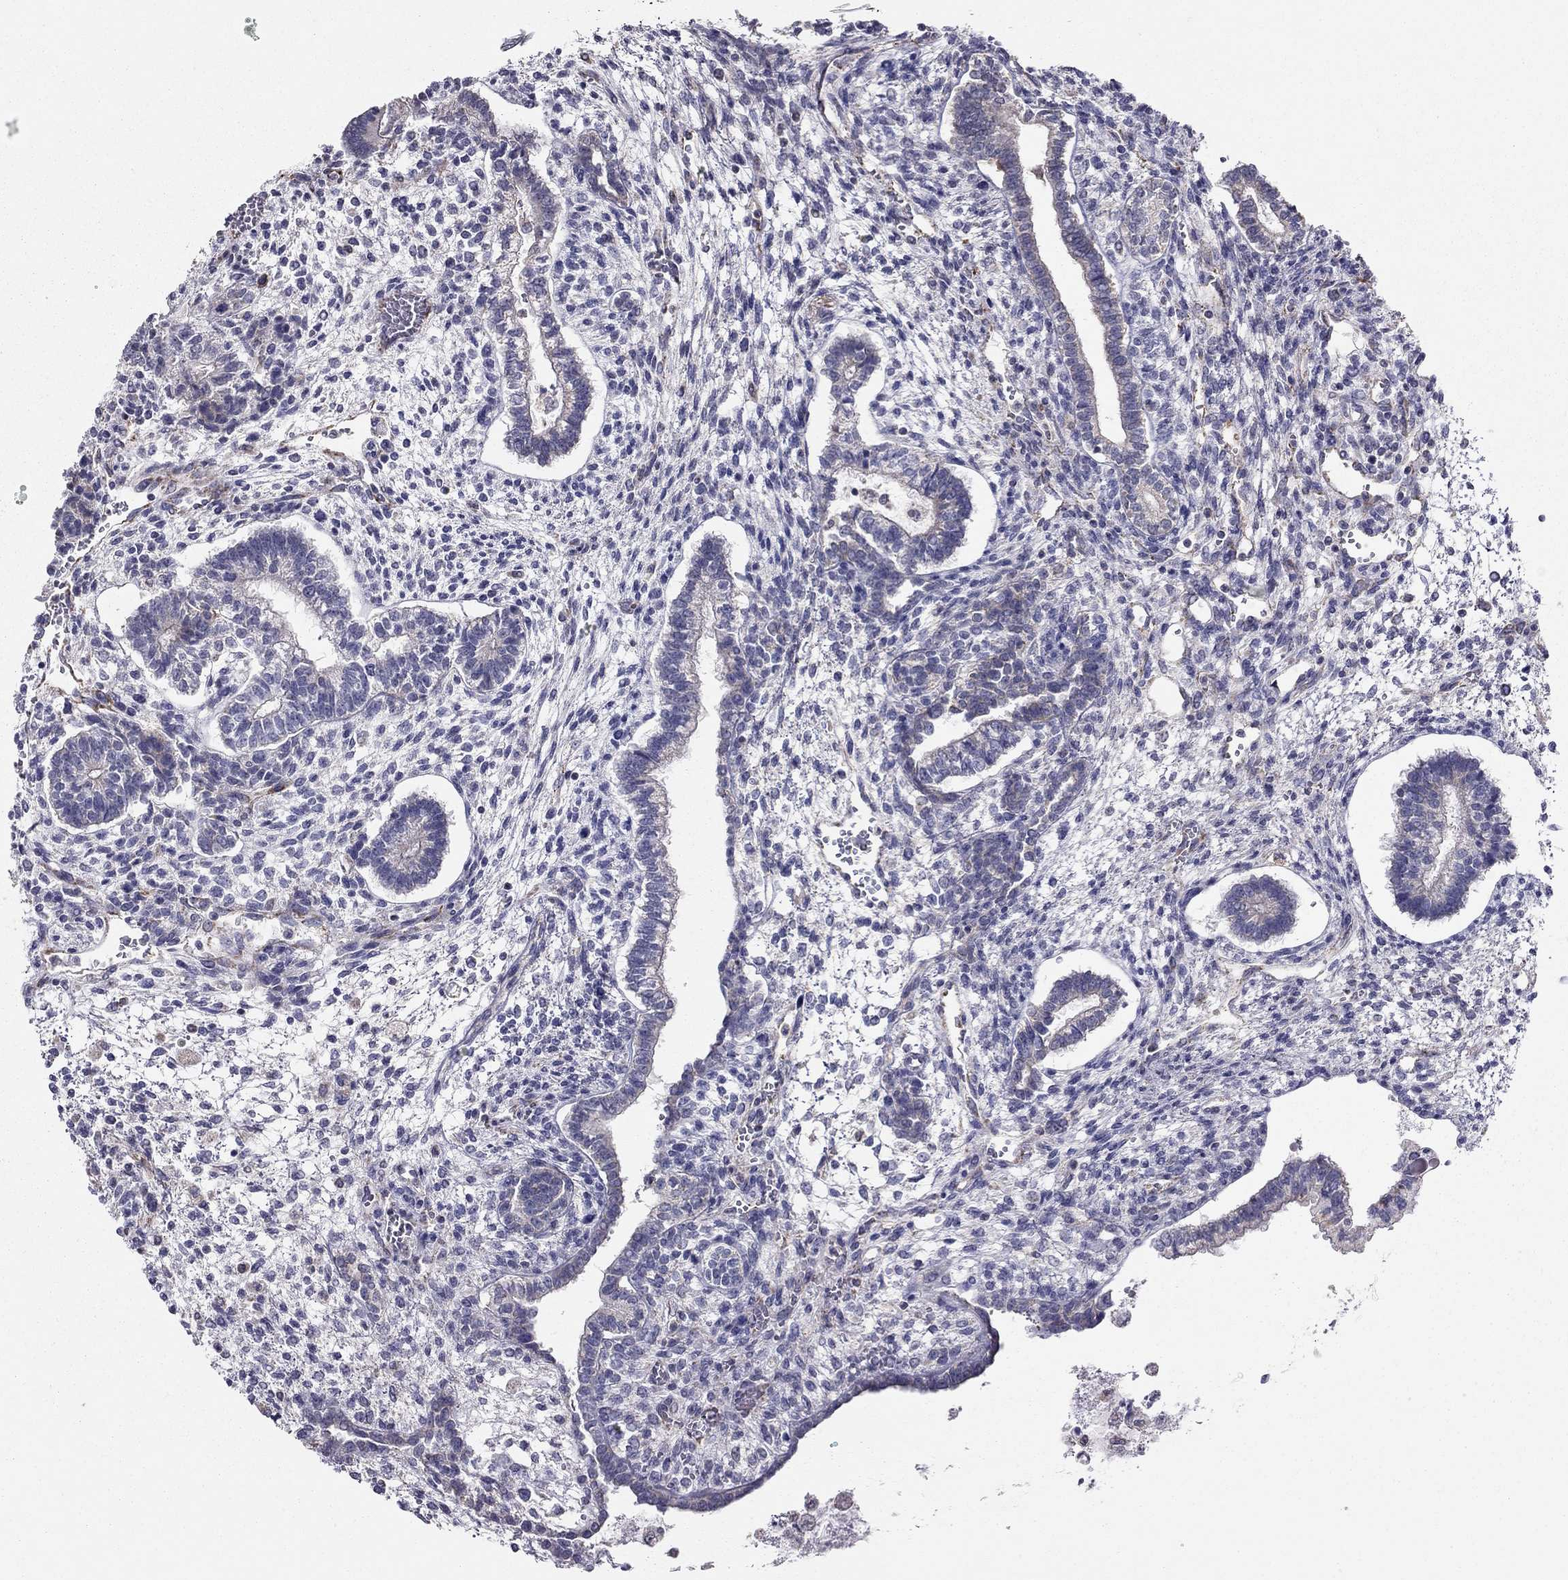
{"staining": {"intensity": "negative", "quantity": "none", "location": "none"}, "tissue": "testis cancer", "cell_type": "Tumor cells", "image_type": "cancer", "snomed": [{"axis": "morphology", "description": "Carcinoma, Embryonal, NOS"}, {"axis": "topography", "description": "Testis"}], "caption": "Image shows no protein staining in tumor cells of testis embryonal carcinoma tissue.", "gene": "LRIT3", "patient": {"sex": "male", "age": 37}}